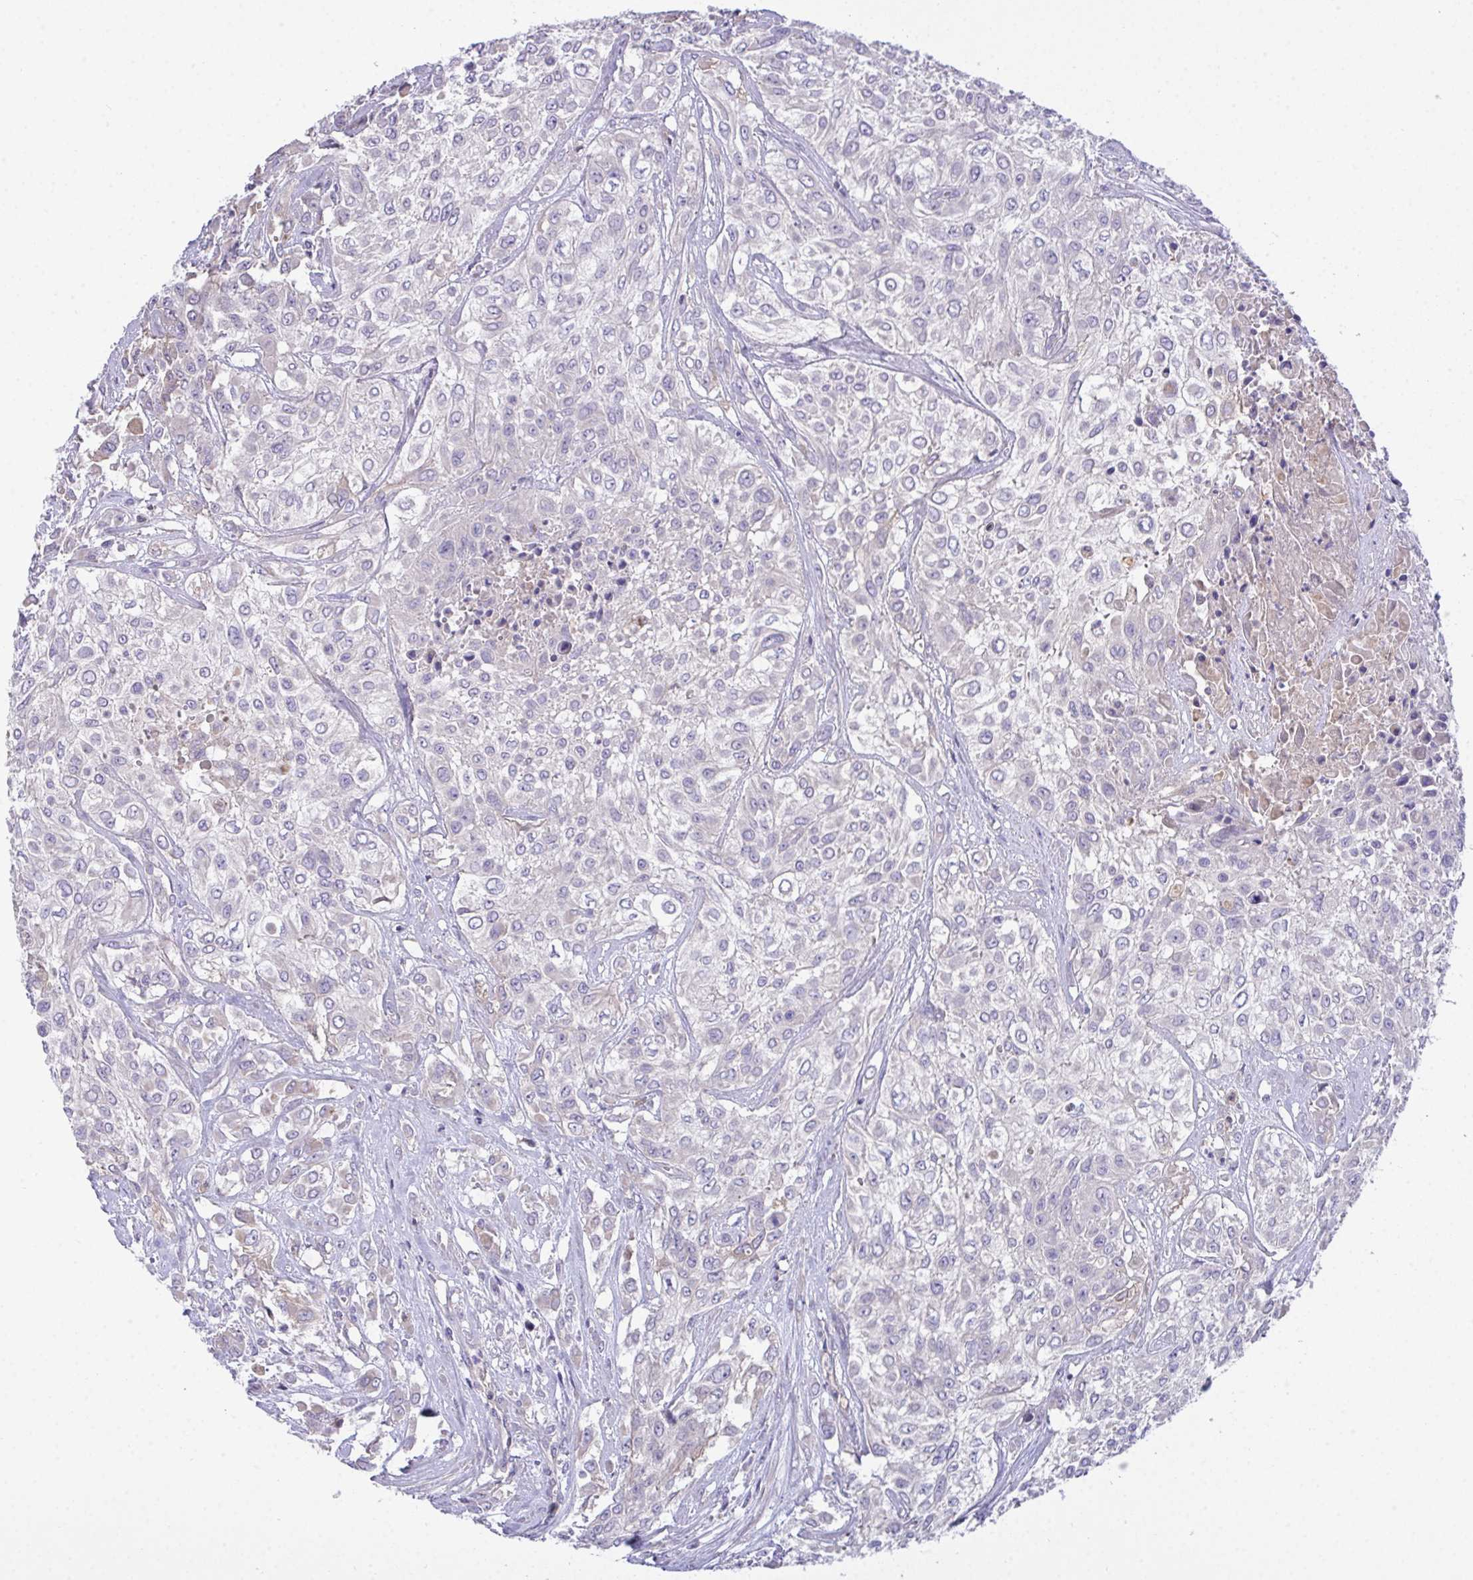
{"staining": {"intensity": "negative", "quantity": "none", "location": "none"}, "tissue": "urothelial cancer", "cell_type": "Tumor cells", "image_type": "cancer", "snomed": [{"axis": "morphology", "description": "Urothelial carcinoma, High grade"}, {"axis": "topography", "description": "Urinary bladder"}], "caption": "The histopathology image reveals no significant positivity in tumor cells of urothelial cancer.", "gene": "ZNF581", "patient": {"sex": "male", "age": 57}}